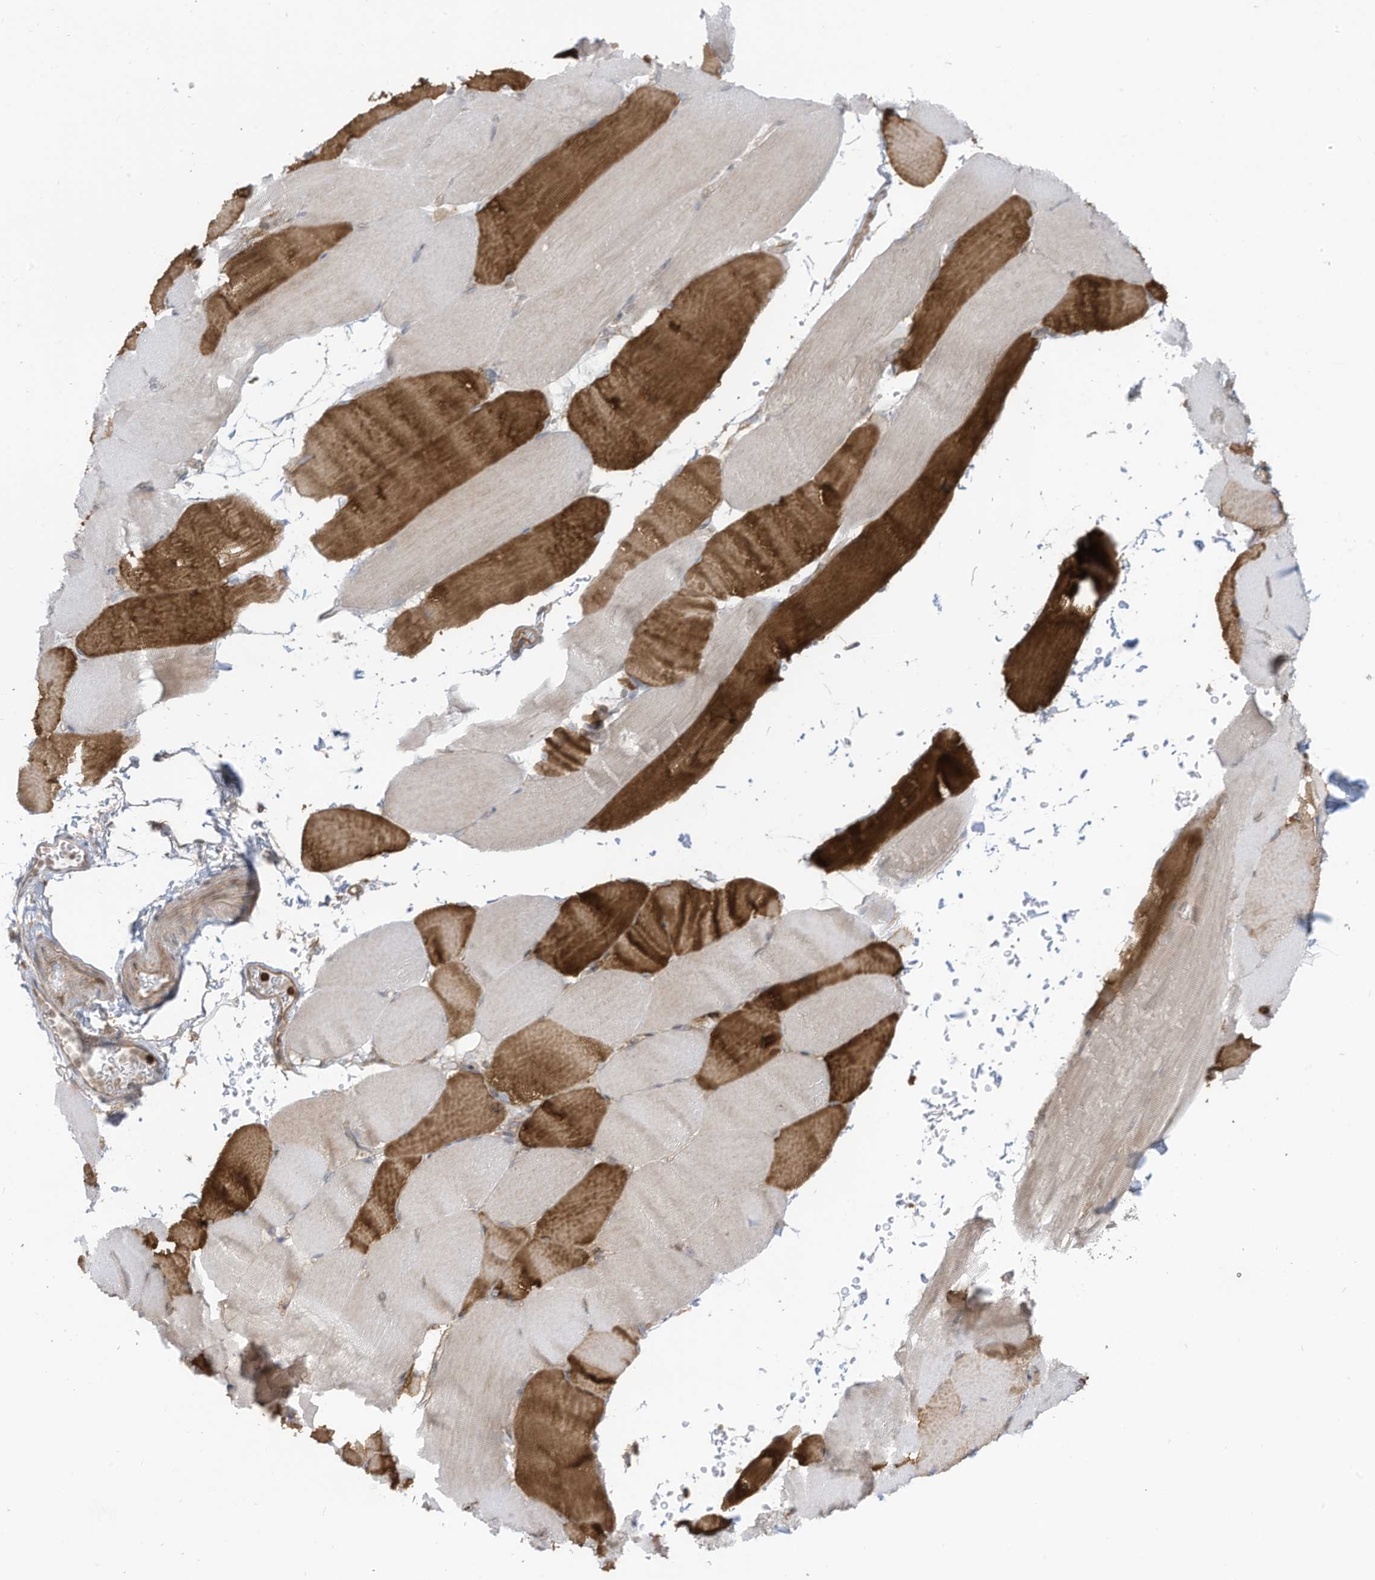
{"staining": {"intensity": "strong", "quantity": "<25%", "location": "cytoplasmic/membranous"}, "tissue": "skeletal muscle", "cell_type": "Myocytes", "image_type": "normal", "snomed": [{"axis": "morphology", "description": "Normal tissue, NOS"}, {"axis": "topography", "description": "Skeletal muscle"}, {"axis": "topography", "description": "Parathyroid gland"}], "caption": "Skeletal muscle stained with IHC reveals strong cytoplasmic/membranous staining in about <25% of myocytes.", "gene": "REPS1", "patient": {"sex": "female", "age": 37}}